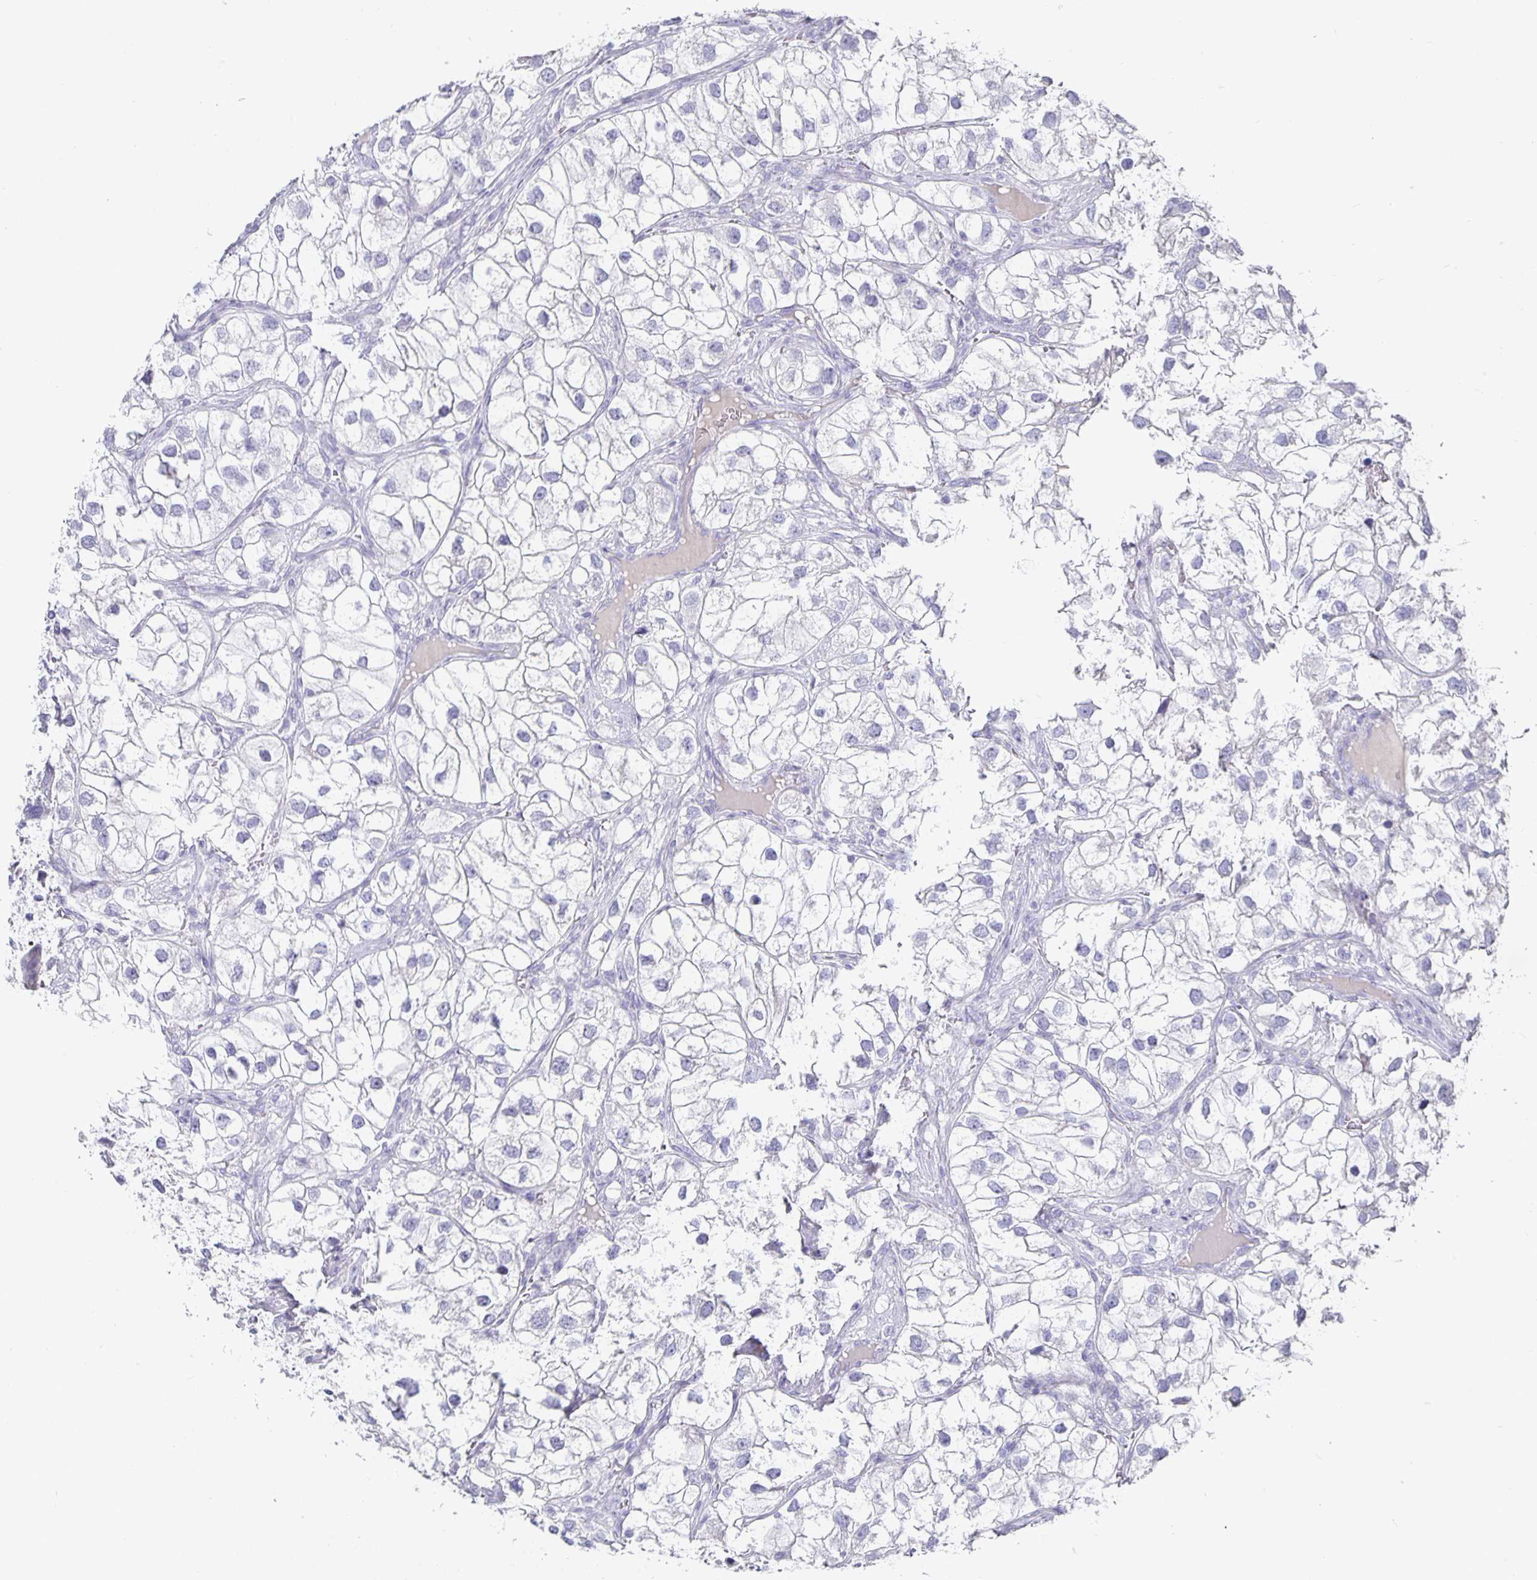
{"staining": {"intensity": "negative", "quantity": "none", "location": "none"}, "tissue": "renal cancer", "cell_type": "Tumor cells", "image_type": "cancer", "snomed": [{"axis": "morphology", "description": "Adenocarcinoma, NOS"}, {"axis": "topography", "description": "Kidney"}], "caption": "Tumor cells show no significant staining in adenocarcinoma (renal).", "gene": "CHGA", "patient": {"sex": "male", "age": 59}}